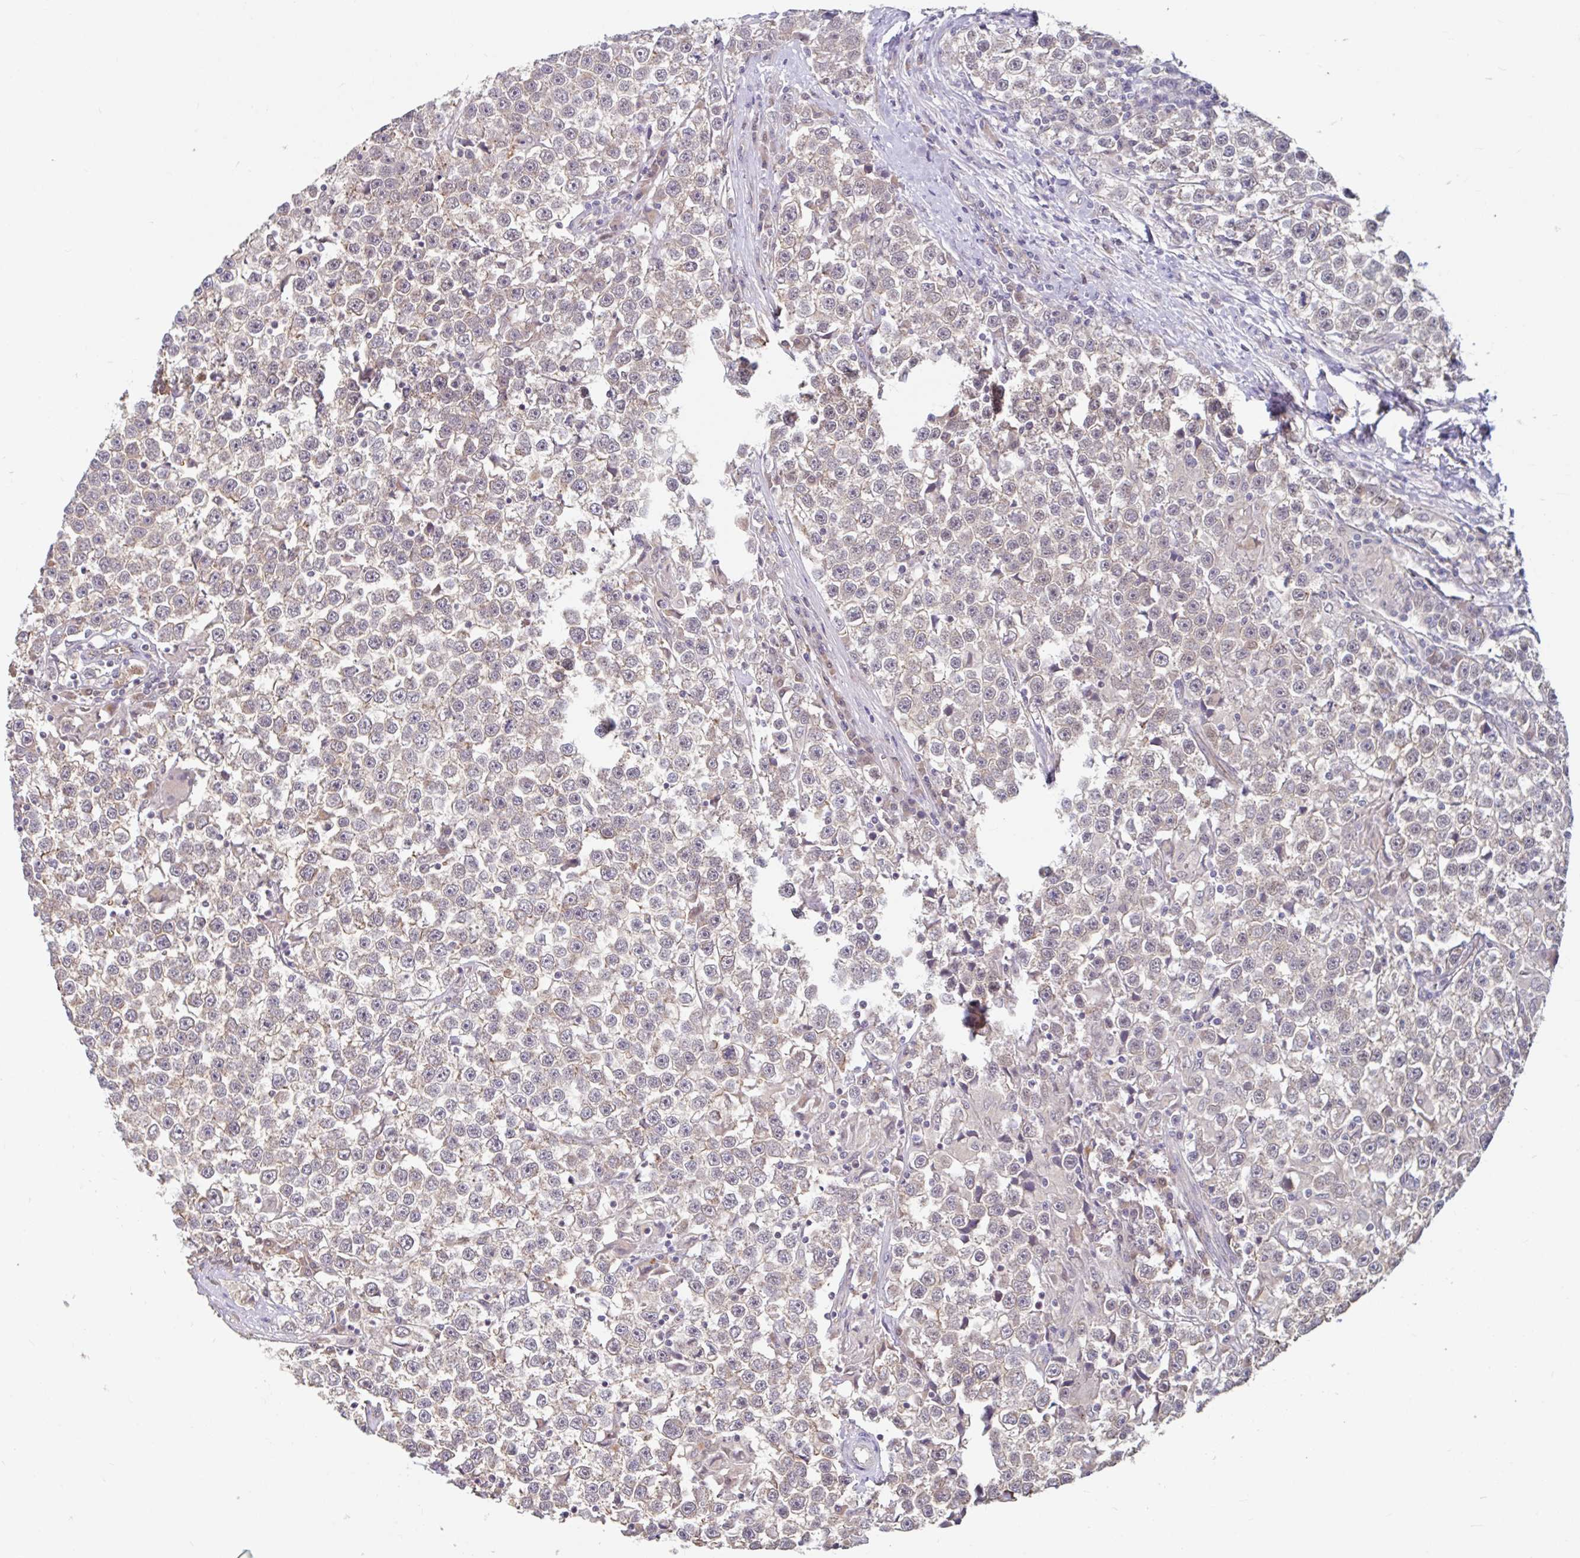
{"staining": {"intensity": "negative", "quantity": "none", "location": "none"}, "tissue": "testis cancer", "cell_type": "Tumor cells", "image_type": "cancer", "snomed": [{"axis": "morphology", "description": "Seminoma, NOS"}, {"axis": "topography", "description": "Testis"}], "caption": "This is an immunohistochemistry (IHC) photomicrograph of seminoma (testis). There is no expression in tumor cells.", "gene": "STYXL1", "patient": {"sex": "male", "age": 31}}